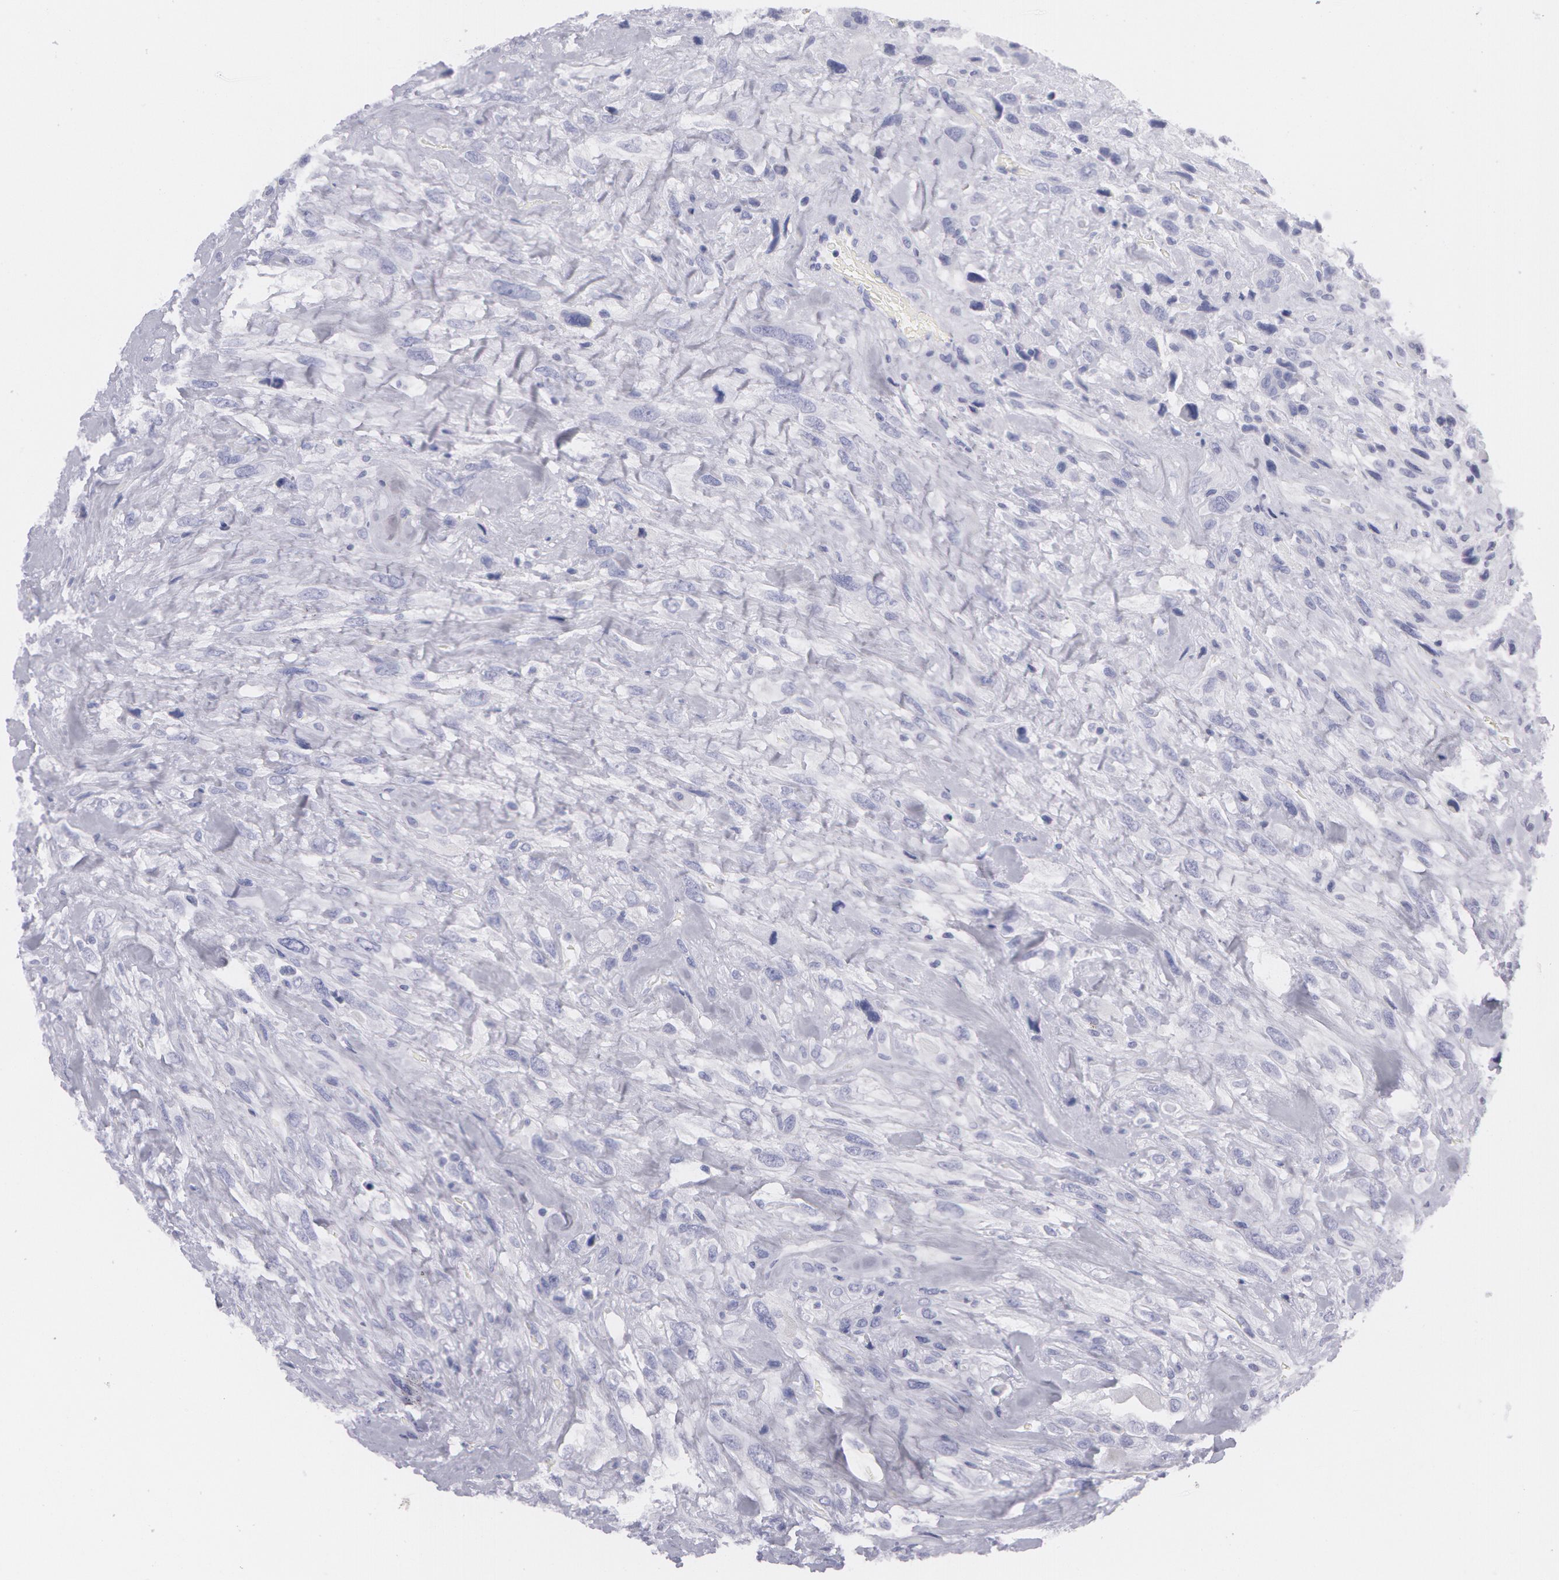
{"staining": {"intensity": "negative", "quantity": "none", "location": "none"}, "tissue": "breast cancer", "cell_type": "Tumor cells", "image_type": "cancer", "snomed": [{"axis": "morphology", "description": "Neoplasm, malignant, NOS"}, {"axis": "topography", "description": "Breast"}], "caption": "Tumor cells are negative for brown protein staining in breast cancer (neoplasm (malignant)).", "gene": "AMACR", "patient": {"sex": "female", "age": 50}}